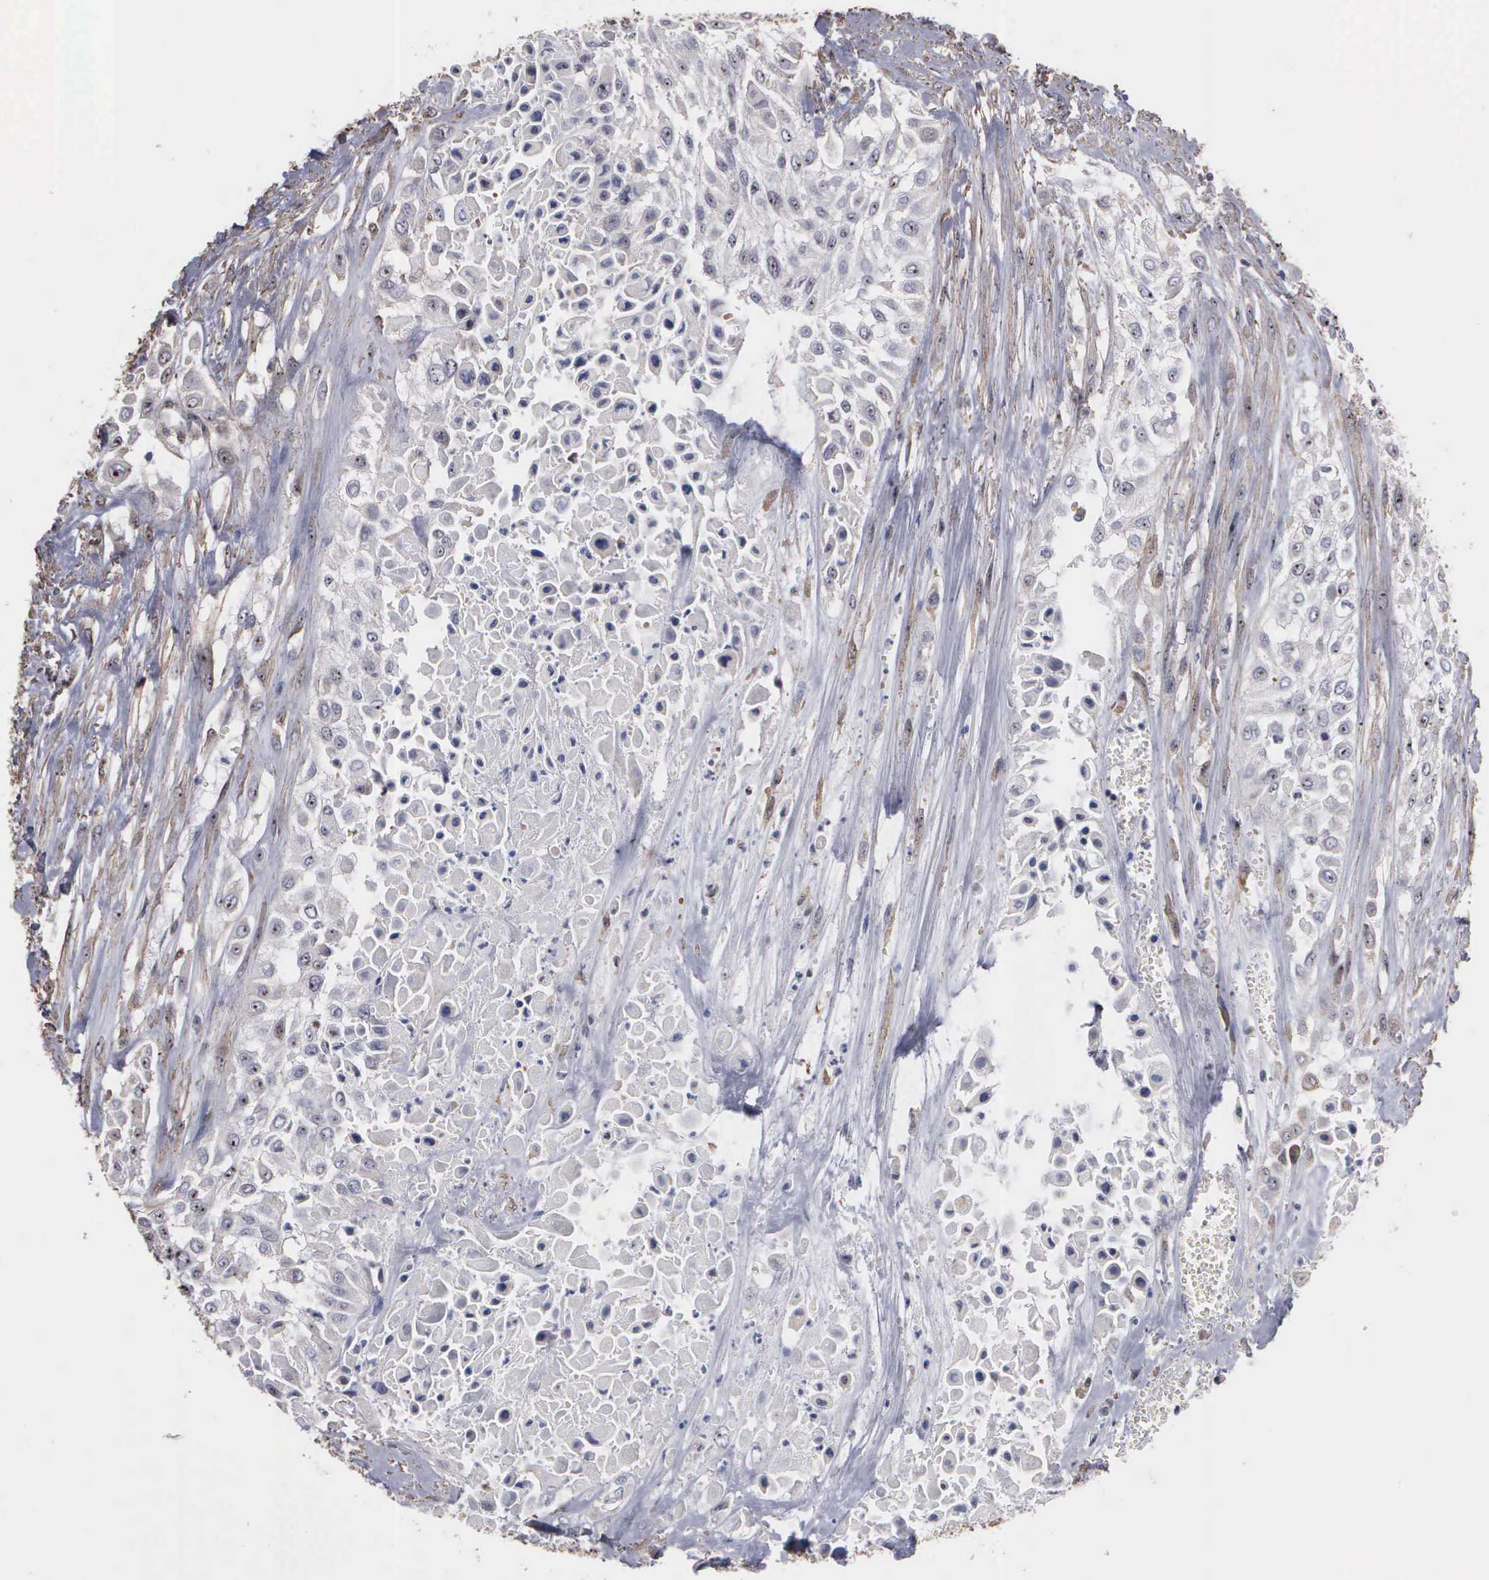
{"staining": {"intensity": "moderate", "quantity": "25%-75%", "location": "nuclear"}, "tissue": "urothelial cancer", "cell_type": "Tumor cells", "image_type": "cancer", "snomed": [{"axis": "morphology", "description": "Urothelial carcinoma, High grade"}, {"axis": "topography", "description": "Urinary bladder"}], "caption": "Protein staining of urothelial carcinoma (high-grade) tissue displays moderate nuclear staining in approximately 25%-75% of tumor cells. The staining was performed using DAB, with brown indicating positive protein expression. Nuclei are stained blue with hematoxylin.", "gene": "NGDN", "patient": {"sex": "male", "age": 57}}